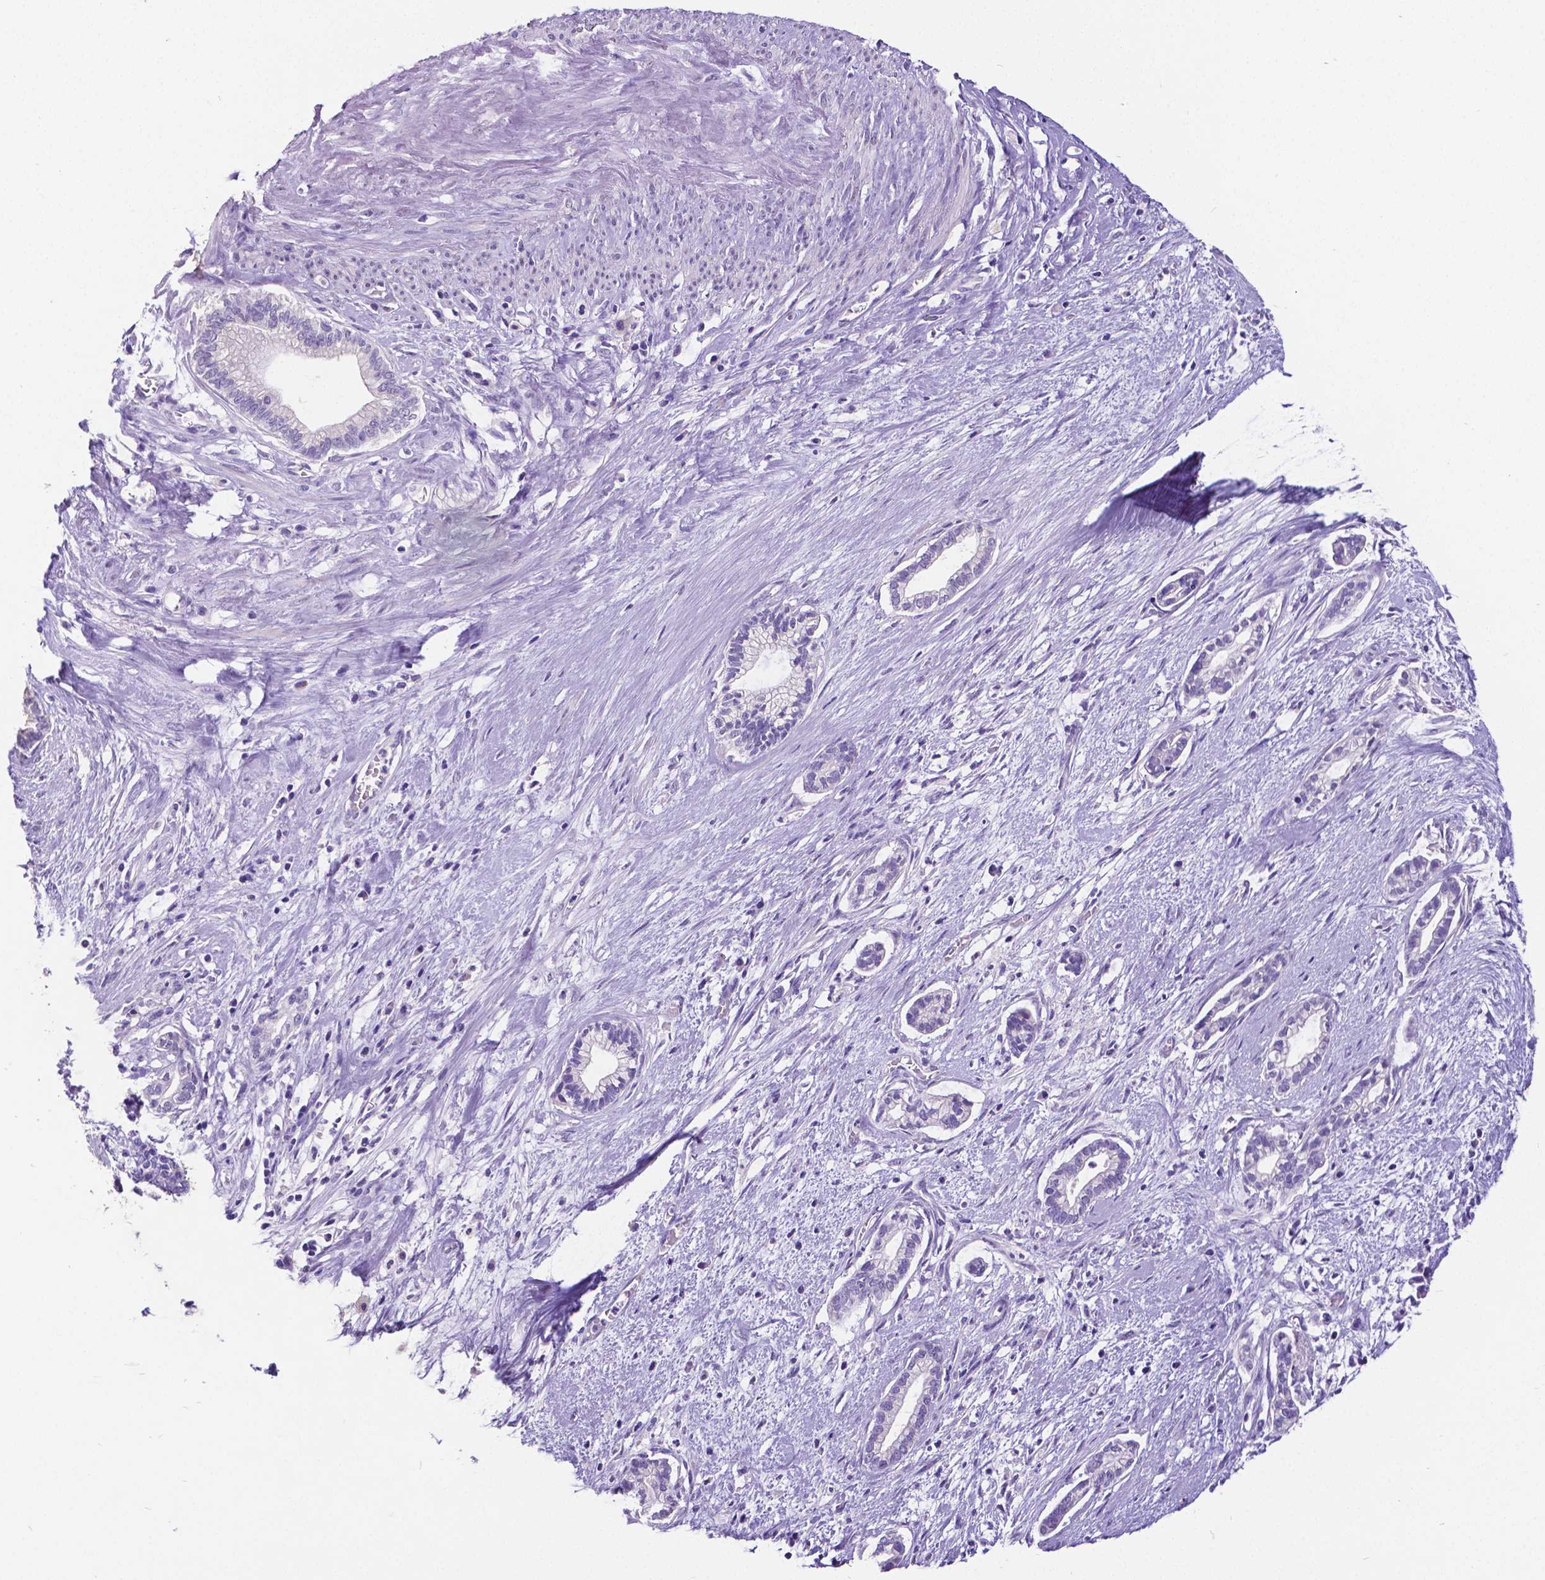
{"staining": {"intensity": "negative", "quantity": "none", "location": "none"}, "tissue": "cervical cancer", "cell_type": "Tumor cells", "image_type": "cancer", "snomed": [{"axis": "morphology", "description": "Adenocarcinoma, NOS"}, {"axis": "topography", "description": "Cervix"}], "caption": "The image exhibits no staining of tumor cells in cervical cancer (adenocarcinoma).", "gene": "SATB2", "patient": {"sex": "female", "age": 62}}